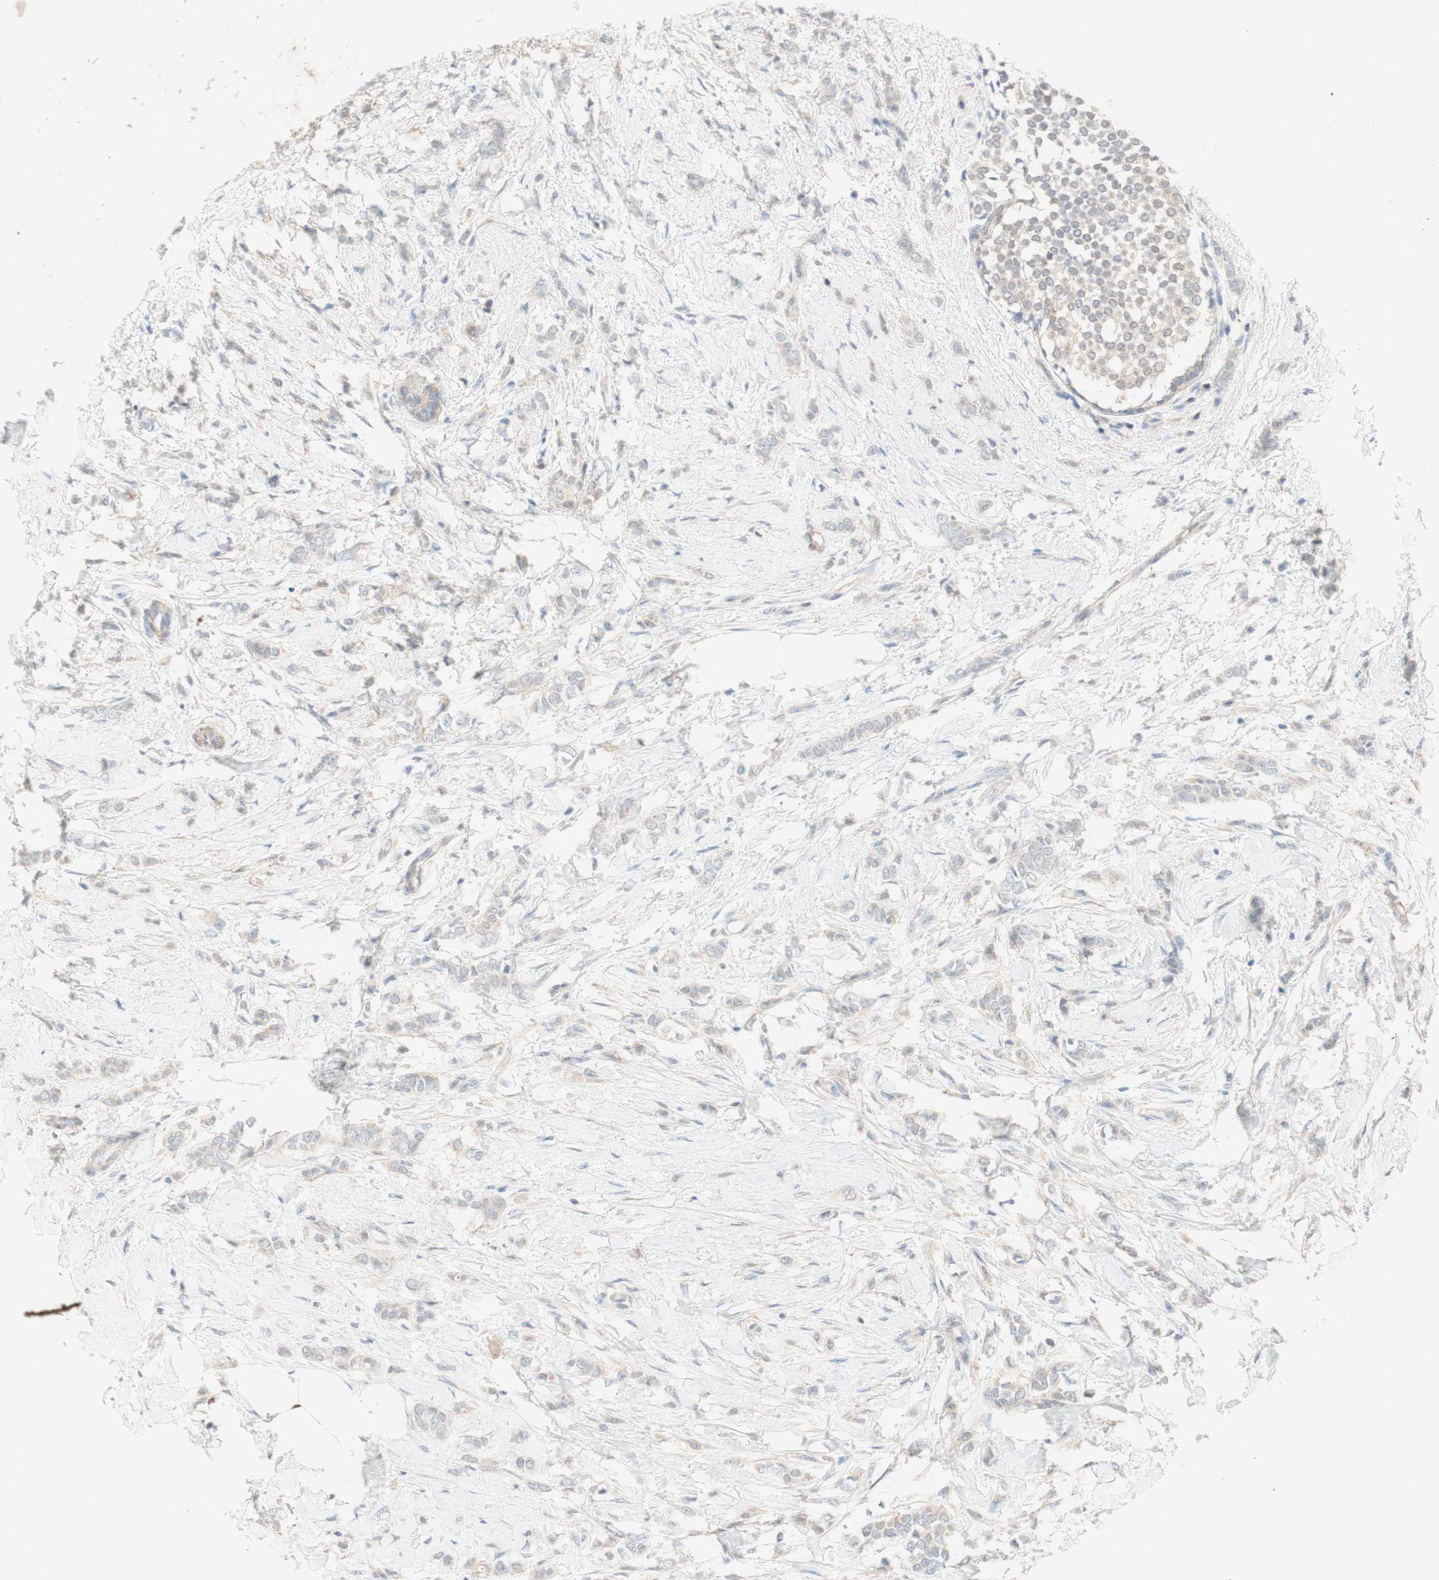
{"staining": {"intensity": "weak", "quantity": "<25%", "location": "cytoplasmic/membranous"}, "tissue": "breast cancer", "cell_type": "Tumor cells", "image_type": "cancer", "snomed": [{"axis": "morphology", "description": "Lobular carcinoma, in situ"}, {"axis": "morphology", "description": "Lobular carcinoma"}, {"axis": "topography", "description": "Breast"}], "caption": "An image of lobular carcinoma in situ (breast) stained for a protein displays no brown staining in tumor cells.", "gene": "RFNG", "patient": {"sex": "female", "age": 41}}